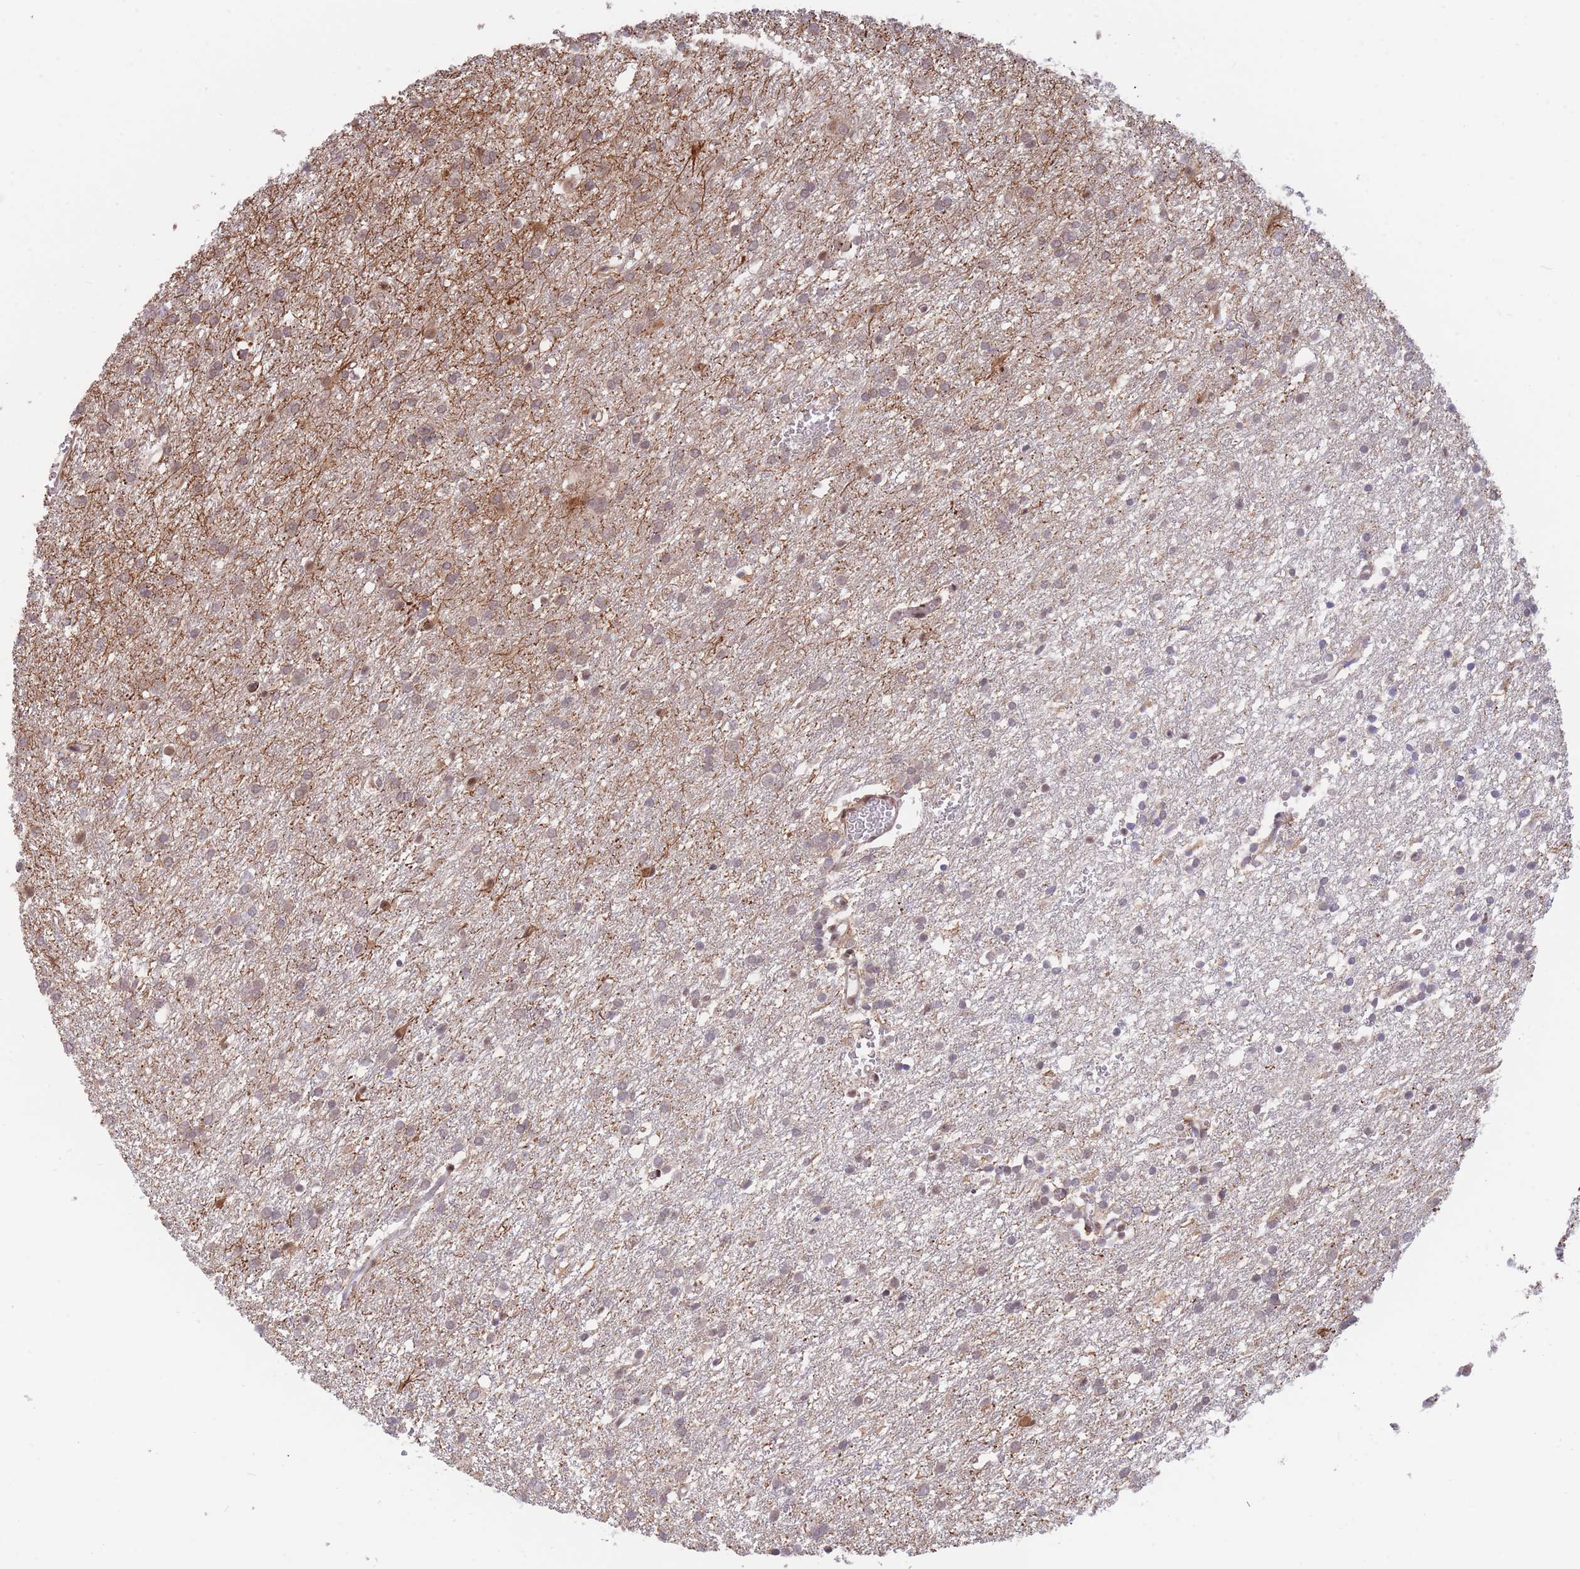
{"staining": {"intensity": "moderate", "quantity": "25%-75%", "location": "nuclear"}, "tissue": "glioma", "cell_type": "Tumor cells", "image_type": "cancer", "snomed": [{"axis": "morphology", "description": "Glioma, malignant, High grade"}, {"axis": "topography", "description": "Brain"}], "caption": "The histopathology image demonstrates staining of malignant glioma (high-grade), revealing moderate nuclear protein staining (brown color) within tumor cells.", "gene": "BOD1L1", "patient": {"sex": "female", "age": 50}}